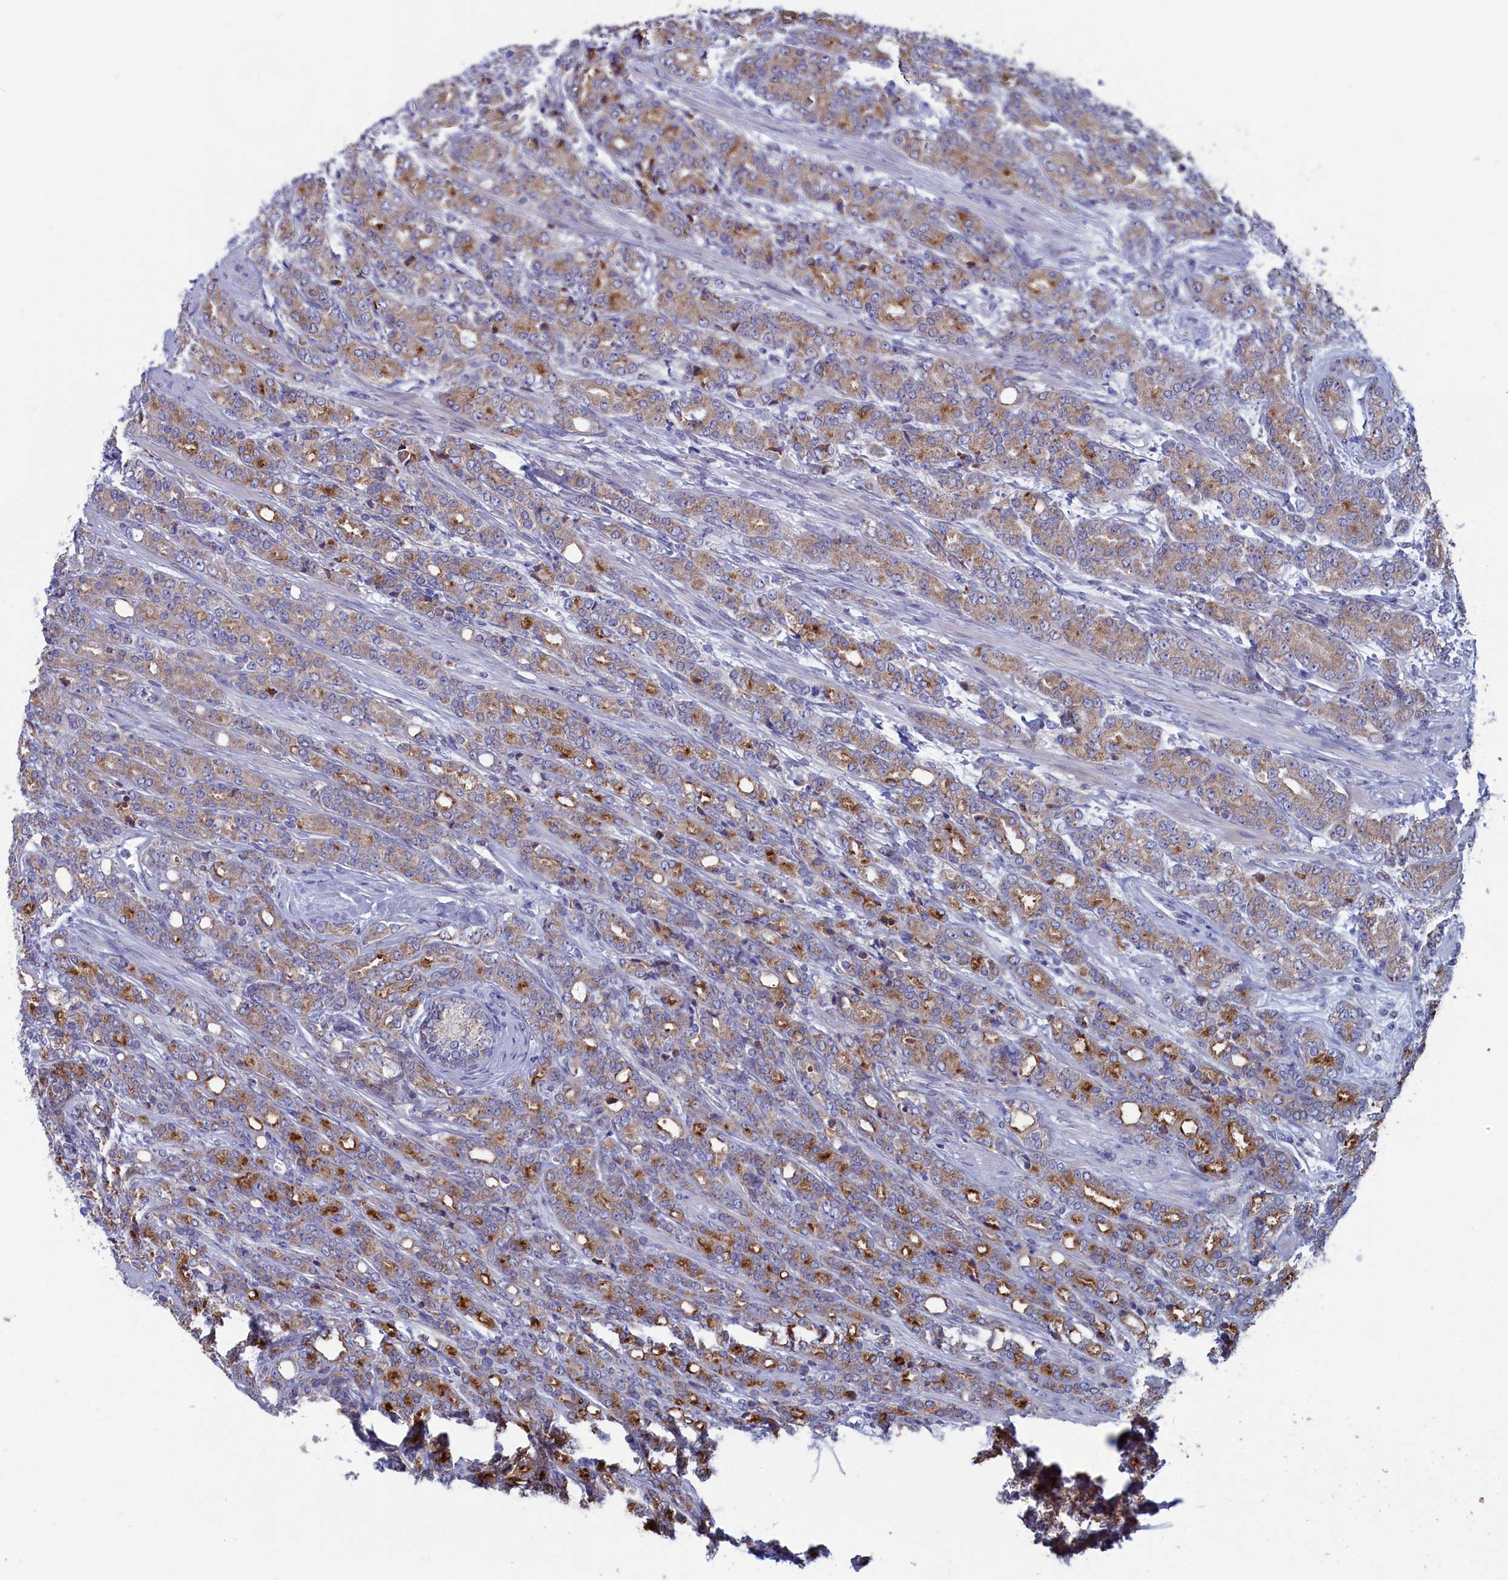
{"staining": {"intensity": "moderate", "quantity": ">75%", "location": "cytoplasmic/membranous"}, "tissue": "prostate cancer", "cell_type": "Tumor cells", "image_type": "cancer", "snomed": [{"axis": "morphology", "description": "Adenocarcinoma, High grade"}, {"axis": "topography", "description": "Prostate"}], "caption": "The histopathology image demonstrates immunohistochemical staining of prostate cancer (adenocarcinoma (high-grade)). There is moderate cytoplasmic/membranous staining is appreciated in about >75% of tumor cells.", "gene": "NIBAN3", "patient": {"sex": "male", "age": 62}}